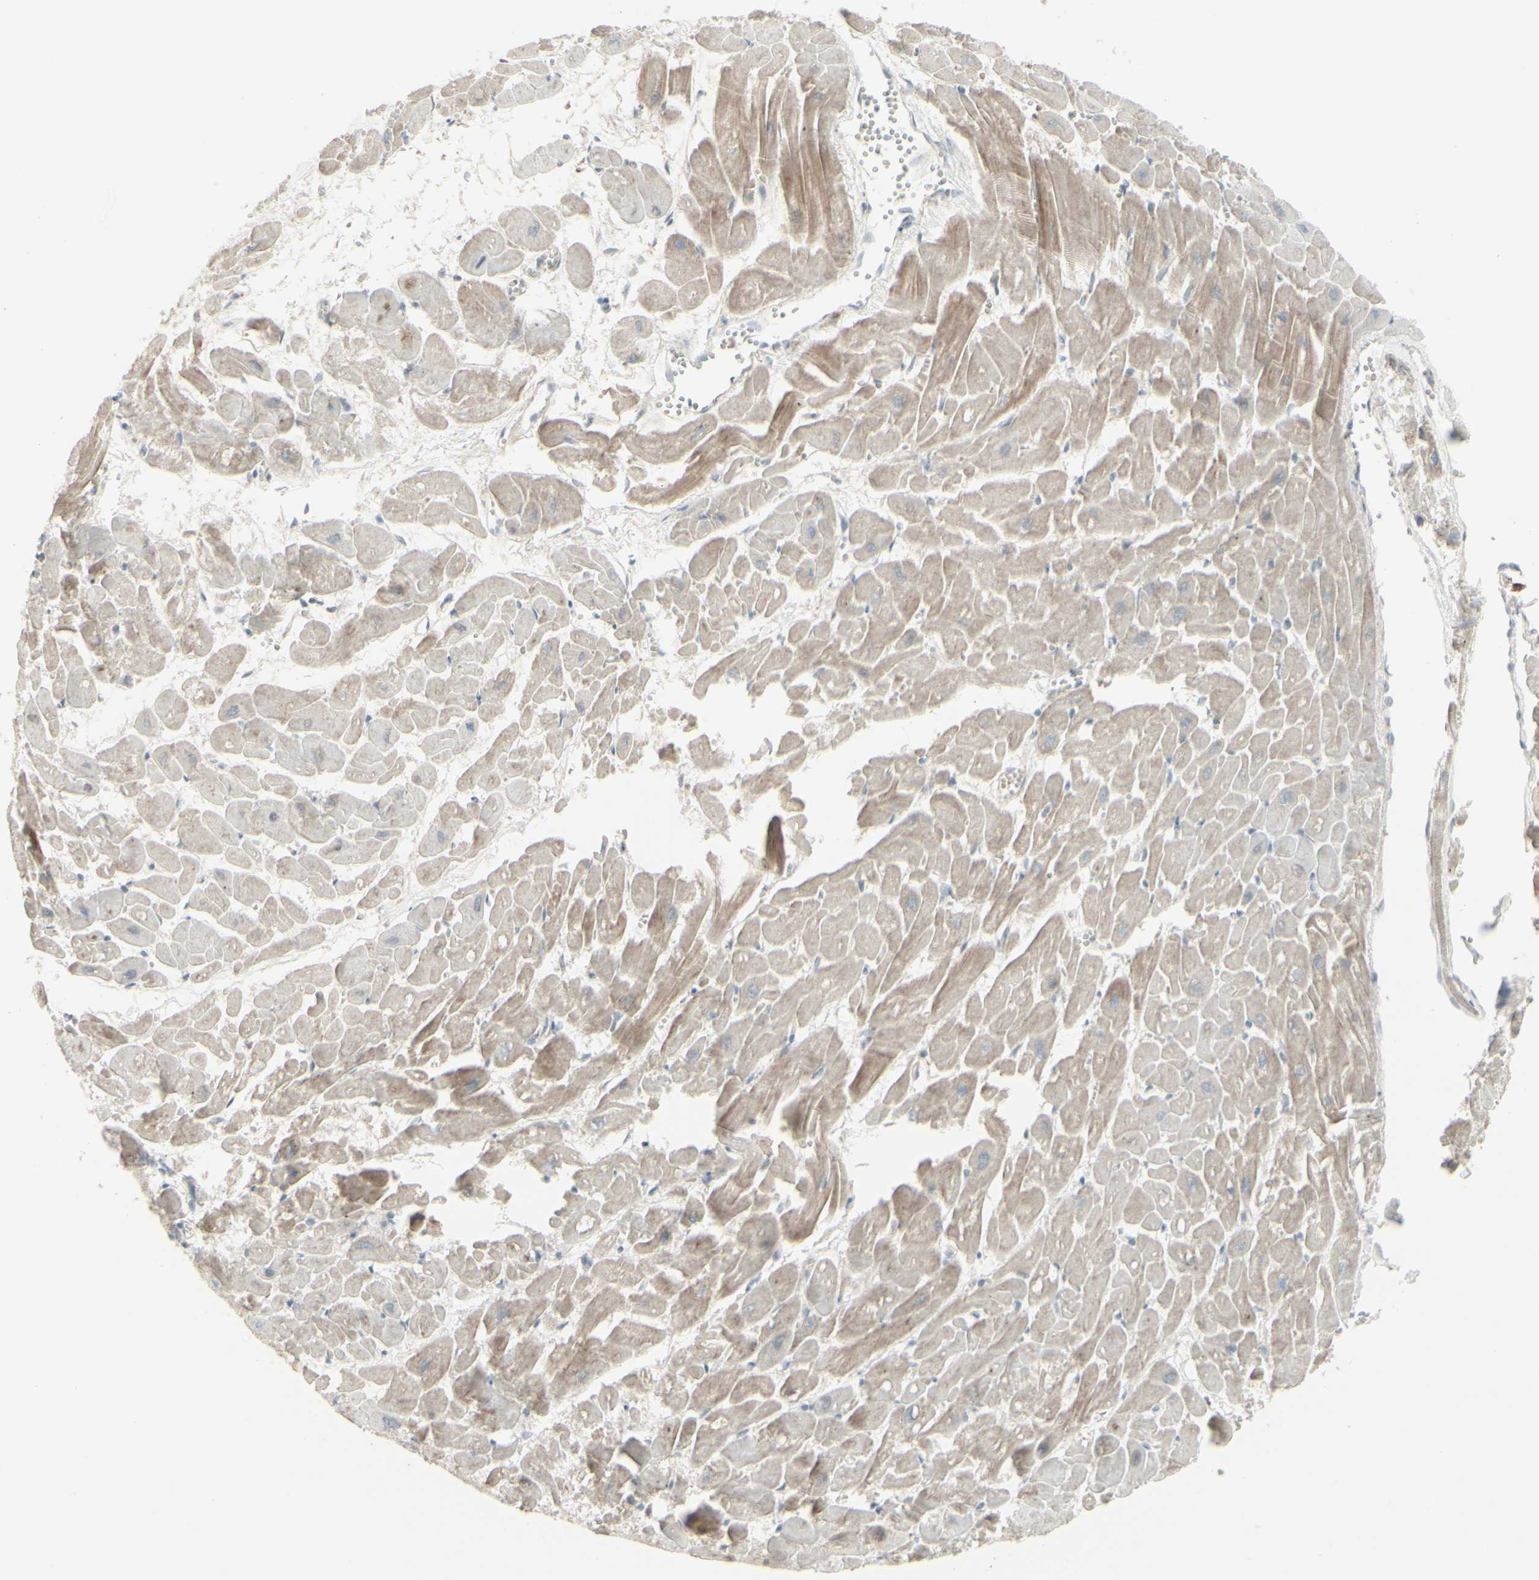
{"staining": {"intensity": "weak", "quantity": "25%-75%", "location": "cytoplasmic/membranous"}, "tissue": "heart muscle", "cell_type": "Cardiomyocytes", "image_type": "normal", "snomed": [{"axis": "morphology", "description": "Normal tissue, NOS"}, {"axis": "topography", "description": "Heart"}], "caption": "IHC (DAB (3,3'-diaminobenzidine)) staining of unremarkable human heart muscle demonstrates weak cytoplasmic/membranous protein staining in approximately 25%-75% of cardiomyocytes.", "gene": "GMNN", "patient": {"sex": "female", "age": 19}}